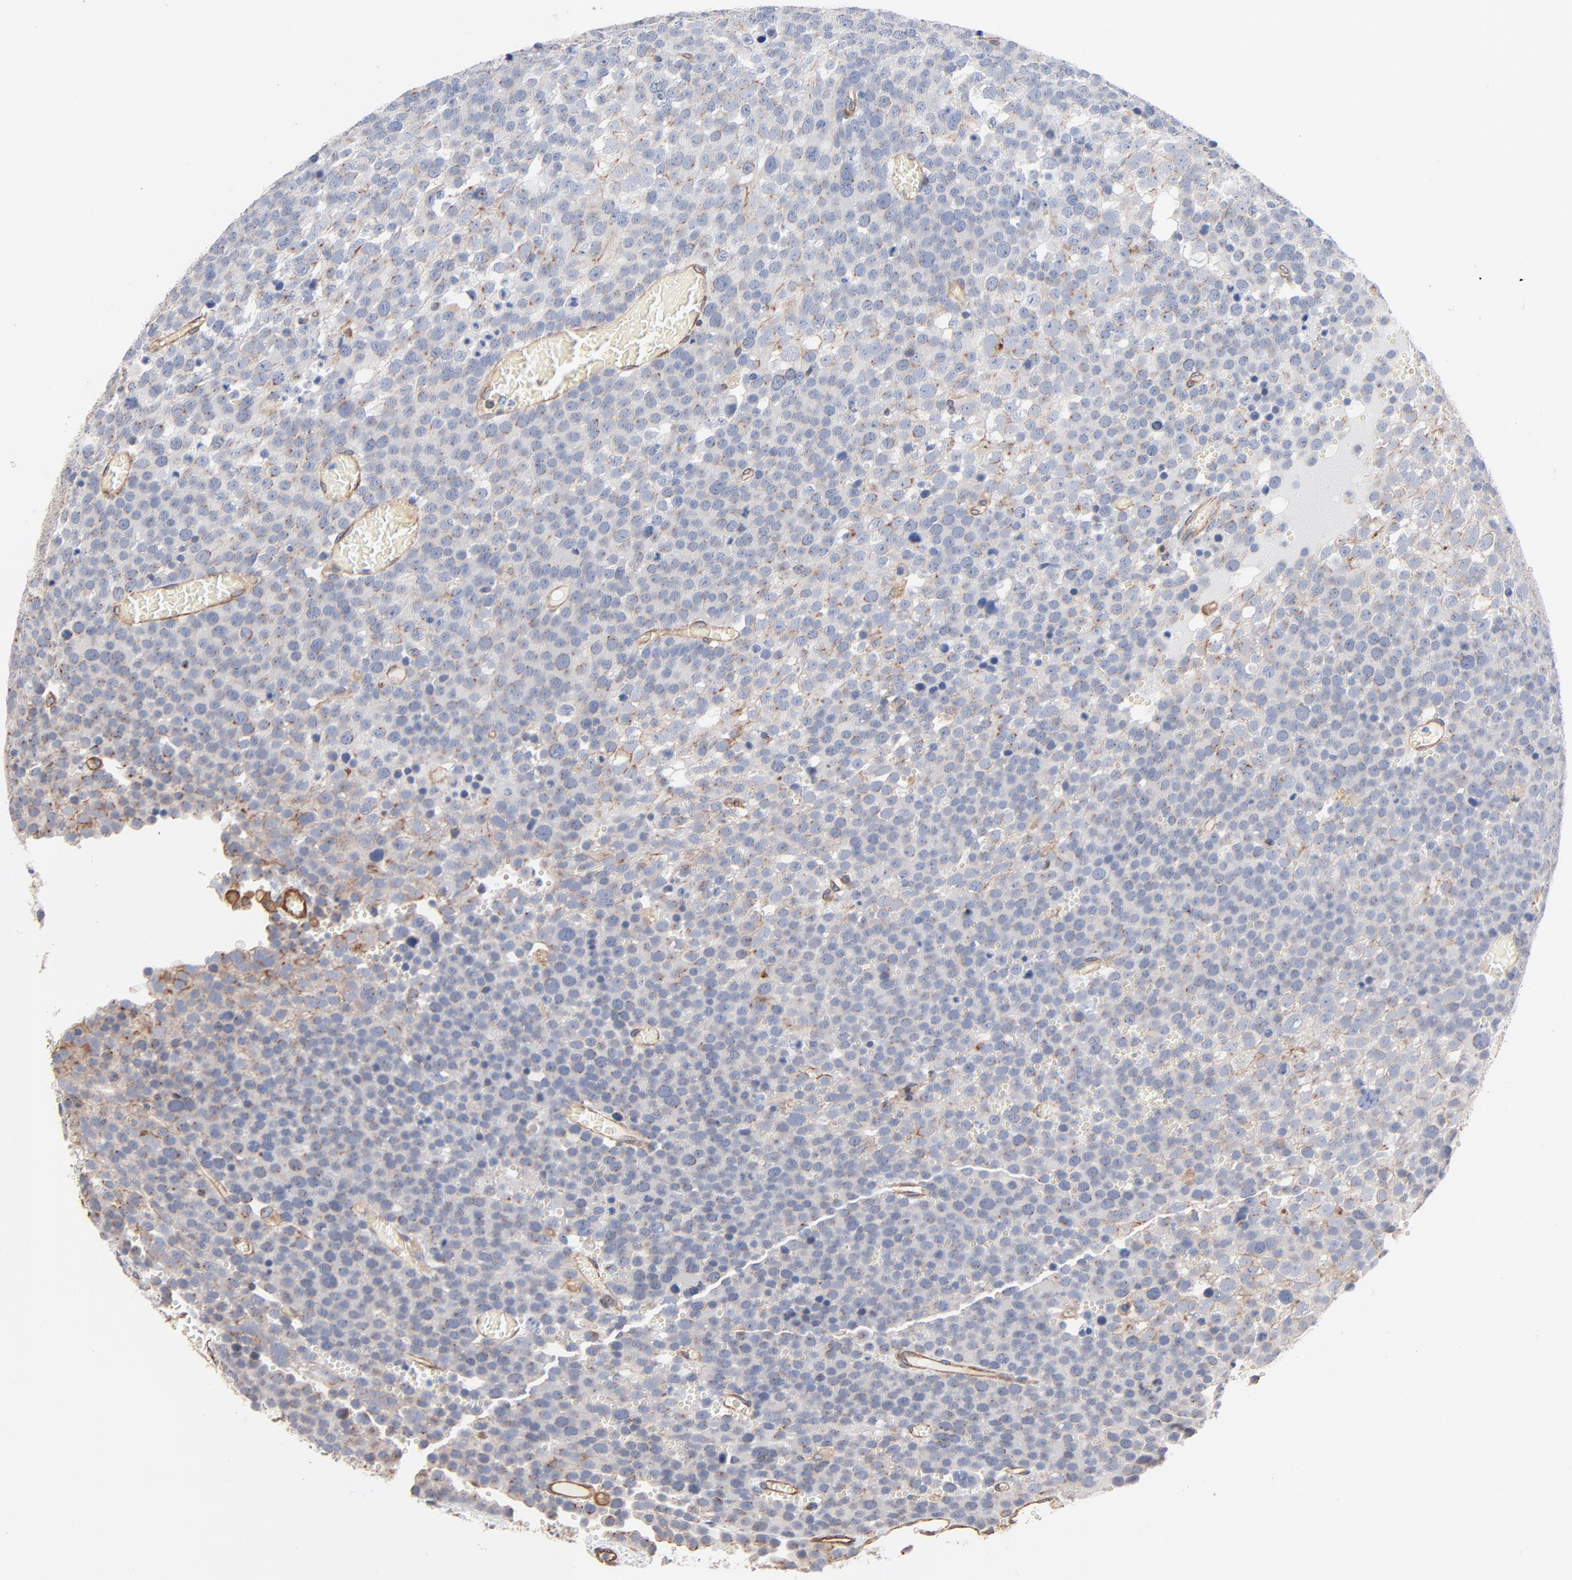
{"staining": {"intensity": "negative", "quantity": "none", "location": "none"}, "tissue": "testis cancer", "cell_type": "Tumor cells", "image_type": "cancer", "snomed": [{"axis": "morphology", "description": "Seminoma, NOS"}, {"axis": "topography", "description": "Testis"}], "caption": "Image shows no protein staining in tumor cells of testis seminoma tissue.", "gene": "ABCD4", "patient": {"sex": "male", "age": 71}}